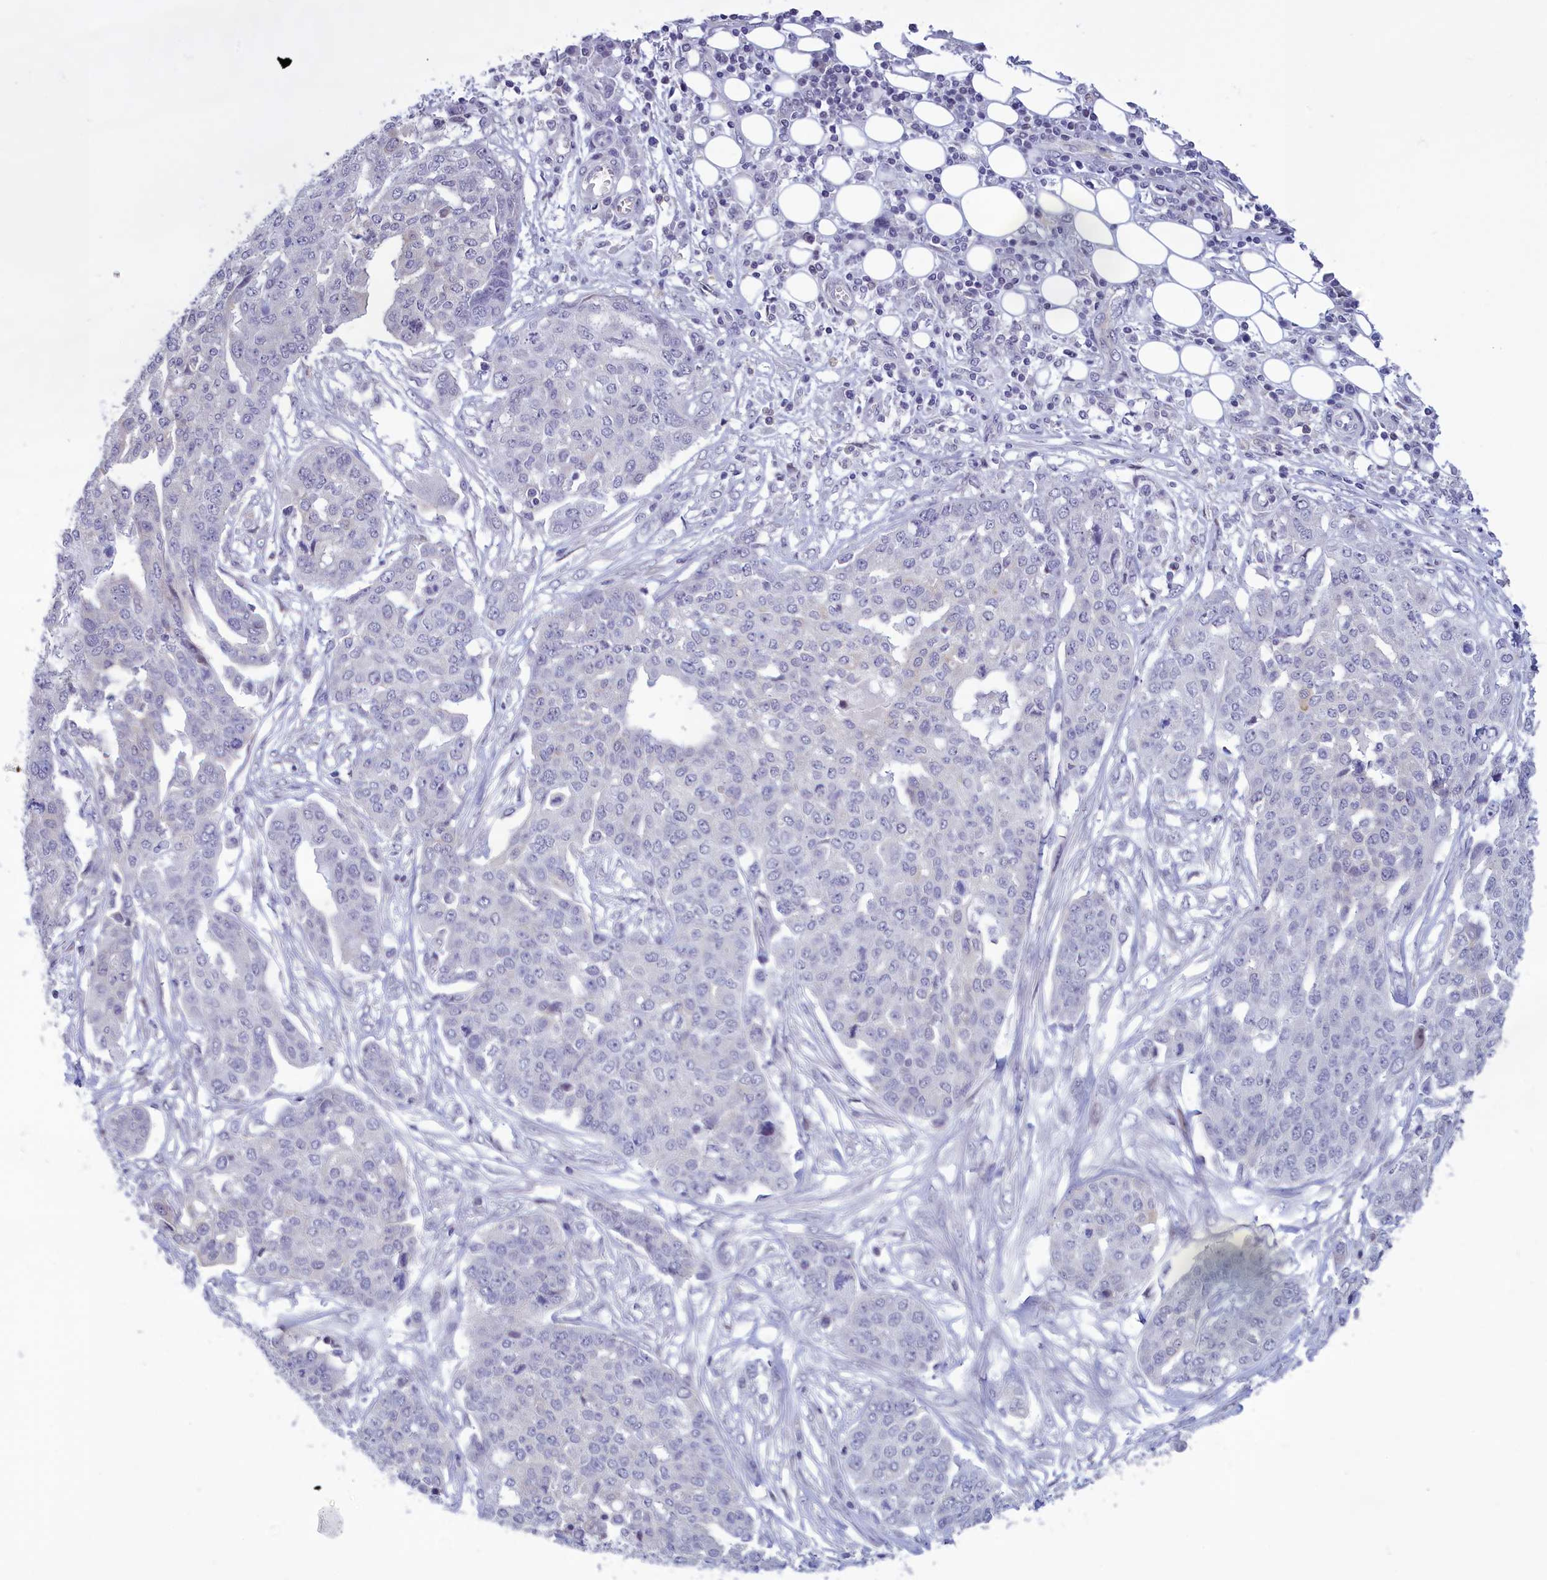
{"staining": {"intensity": "negative", "quantity": "none", "location": "none"}, "tissue": "ovarian cancer", "cell_type": "Tumor cells", "image_type": "cancer", "snomed": [{"axis": "morphology", "description": "Cystadenocarcinoma, serous, NOS"}, {"axis": "topography", "description": "Soft tissue"}, {"axis": "topography", "description": "Ovary"}], "caption": "Ovarian cancer was stained to show a protein in brown. There is no significant positivity in tumor cells.", "gene": "CORO2A", "patient": {"sex": "female", "age": 57}}